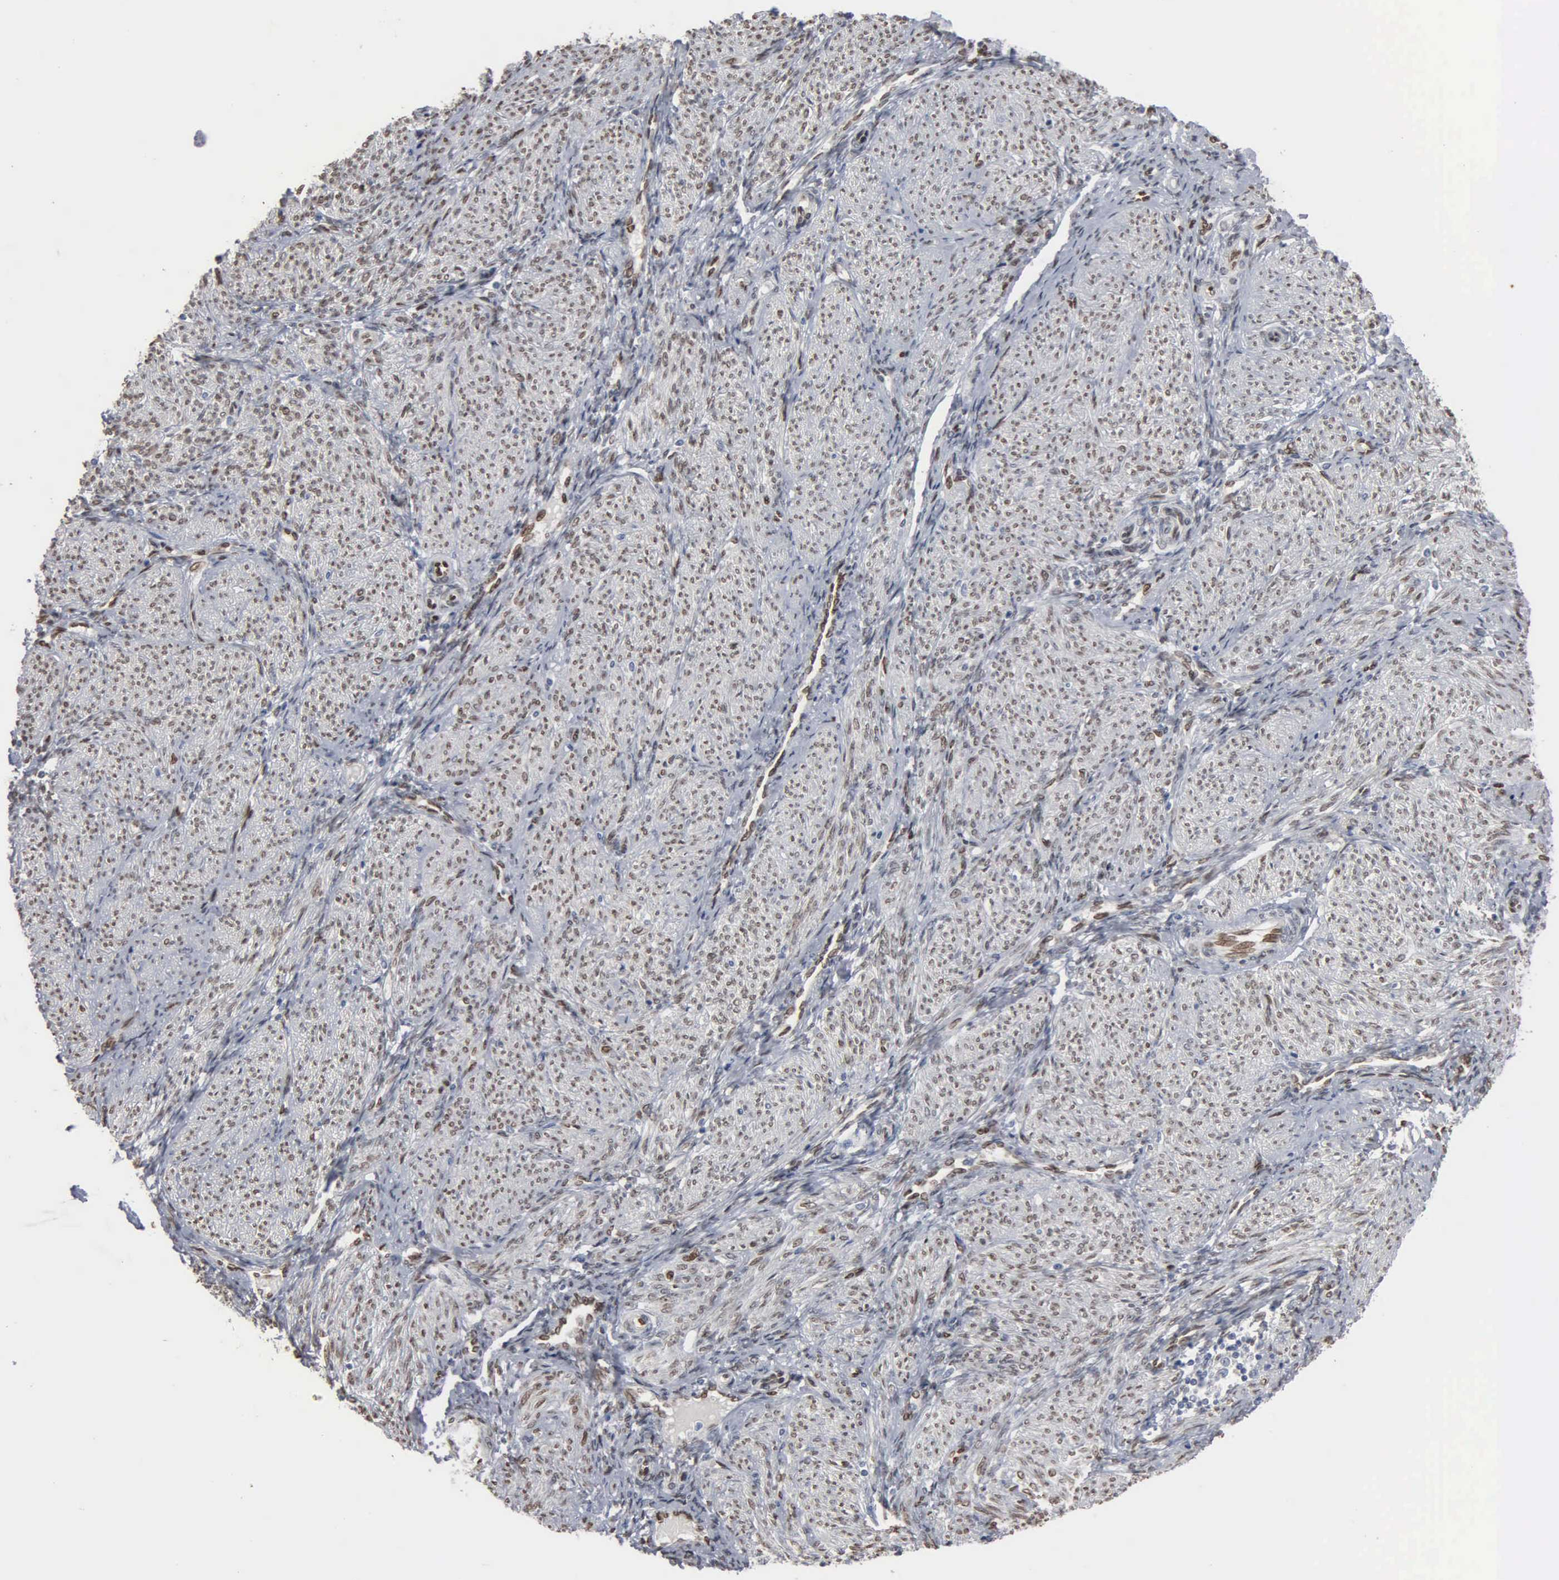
{"staining": {"intensity": "weak", "quantity": "25%-75%", "location": "nuclear"}, "tissue": "endometrium", "cell_type": "Cells in endometrial stroma", "image_type": "normal", "snomed": [{"axis": "morphology", "description": "Normal tissue, NOS"}, {"axis": "topography", "description": "Endometrium"}], "caption": "Immunohistochemistry staining of normal endometrium, which exhibits low levels of weak nuclear expression in approximately 25%-75% of cells in endometrial stroma indicating weak nuclear protein positivity. The staining was performed using DAB (brown) for protein detection and nuclei were counterstained in hematoxylin (blue).", "gene": "FGF2", "patient": {"sex": "female", "age": 36}}